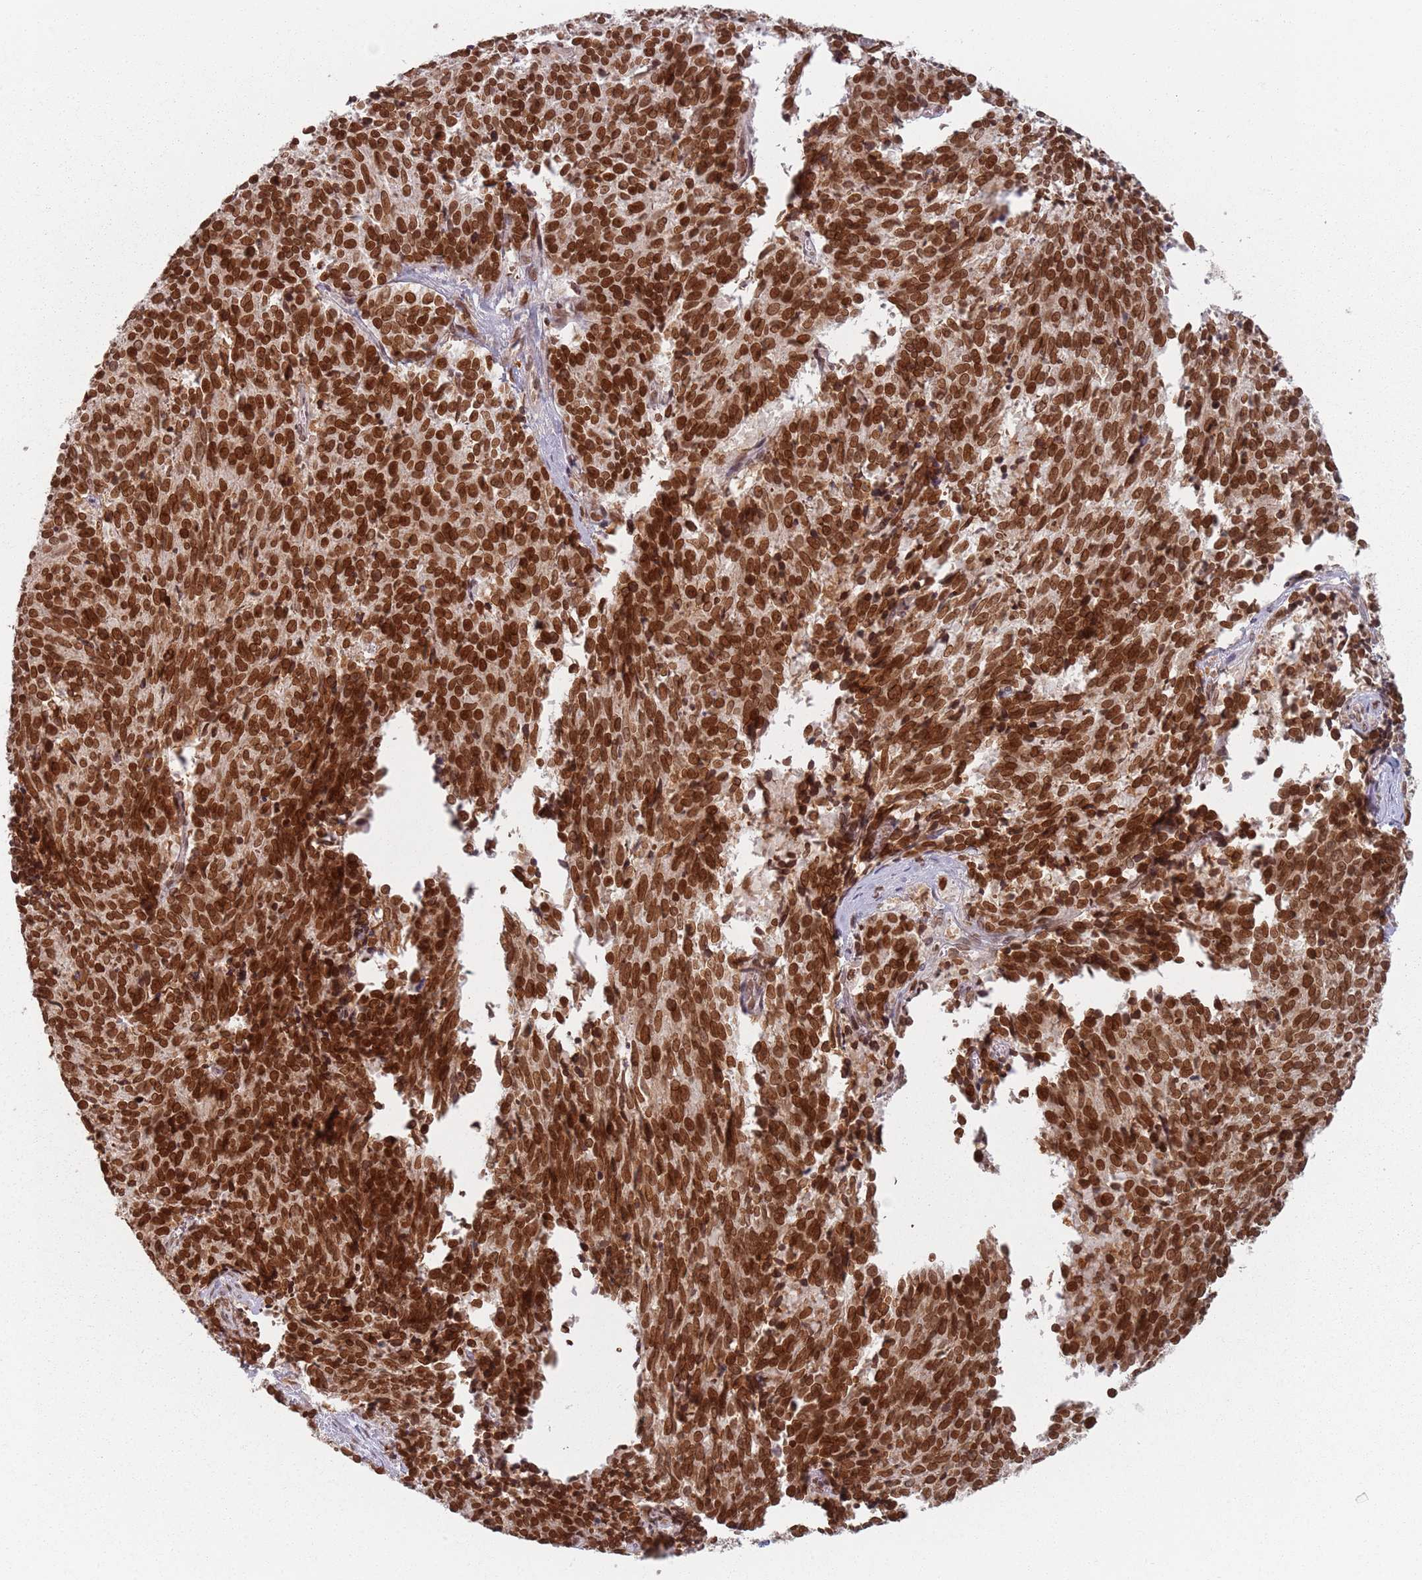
{"staining": {"intensity": "strong", "quantity": ">75%", "location": "nuclear"}, "tissue": "cervical cancer", "cell_type": "Tumor cells", "image_type": "cancer", "snomed": [{"axis": "morphology", "description": "Squamous cell carcinoma, NOS"}, {"axis": "topography", "description": "Cervix"}], "caption": "Immunohistochemical staining of cervical cancer exhibits high levels of strong nuclear protein positivity in approximately >75% of tumor cells.", "gene": "NUP50", "patient": {"sex": "female", "age": 29}}